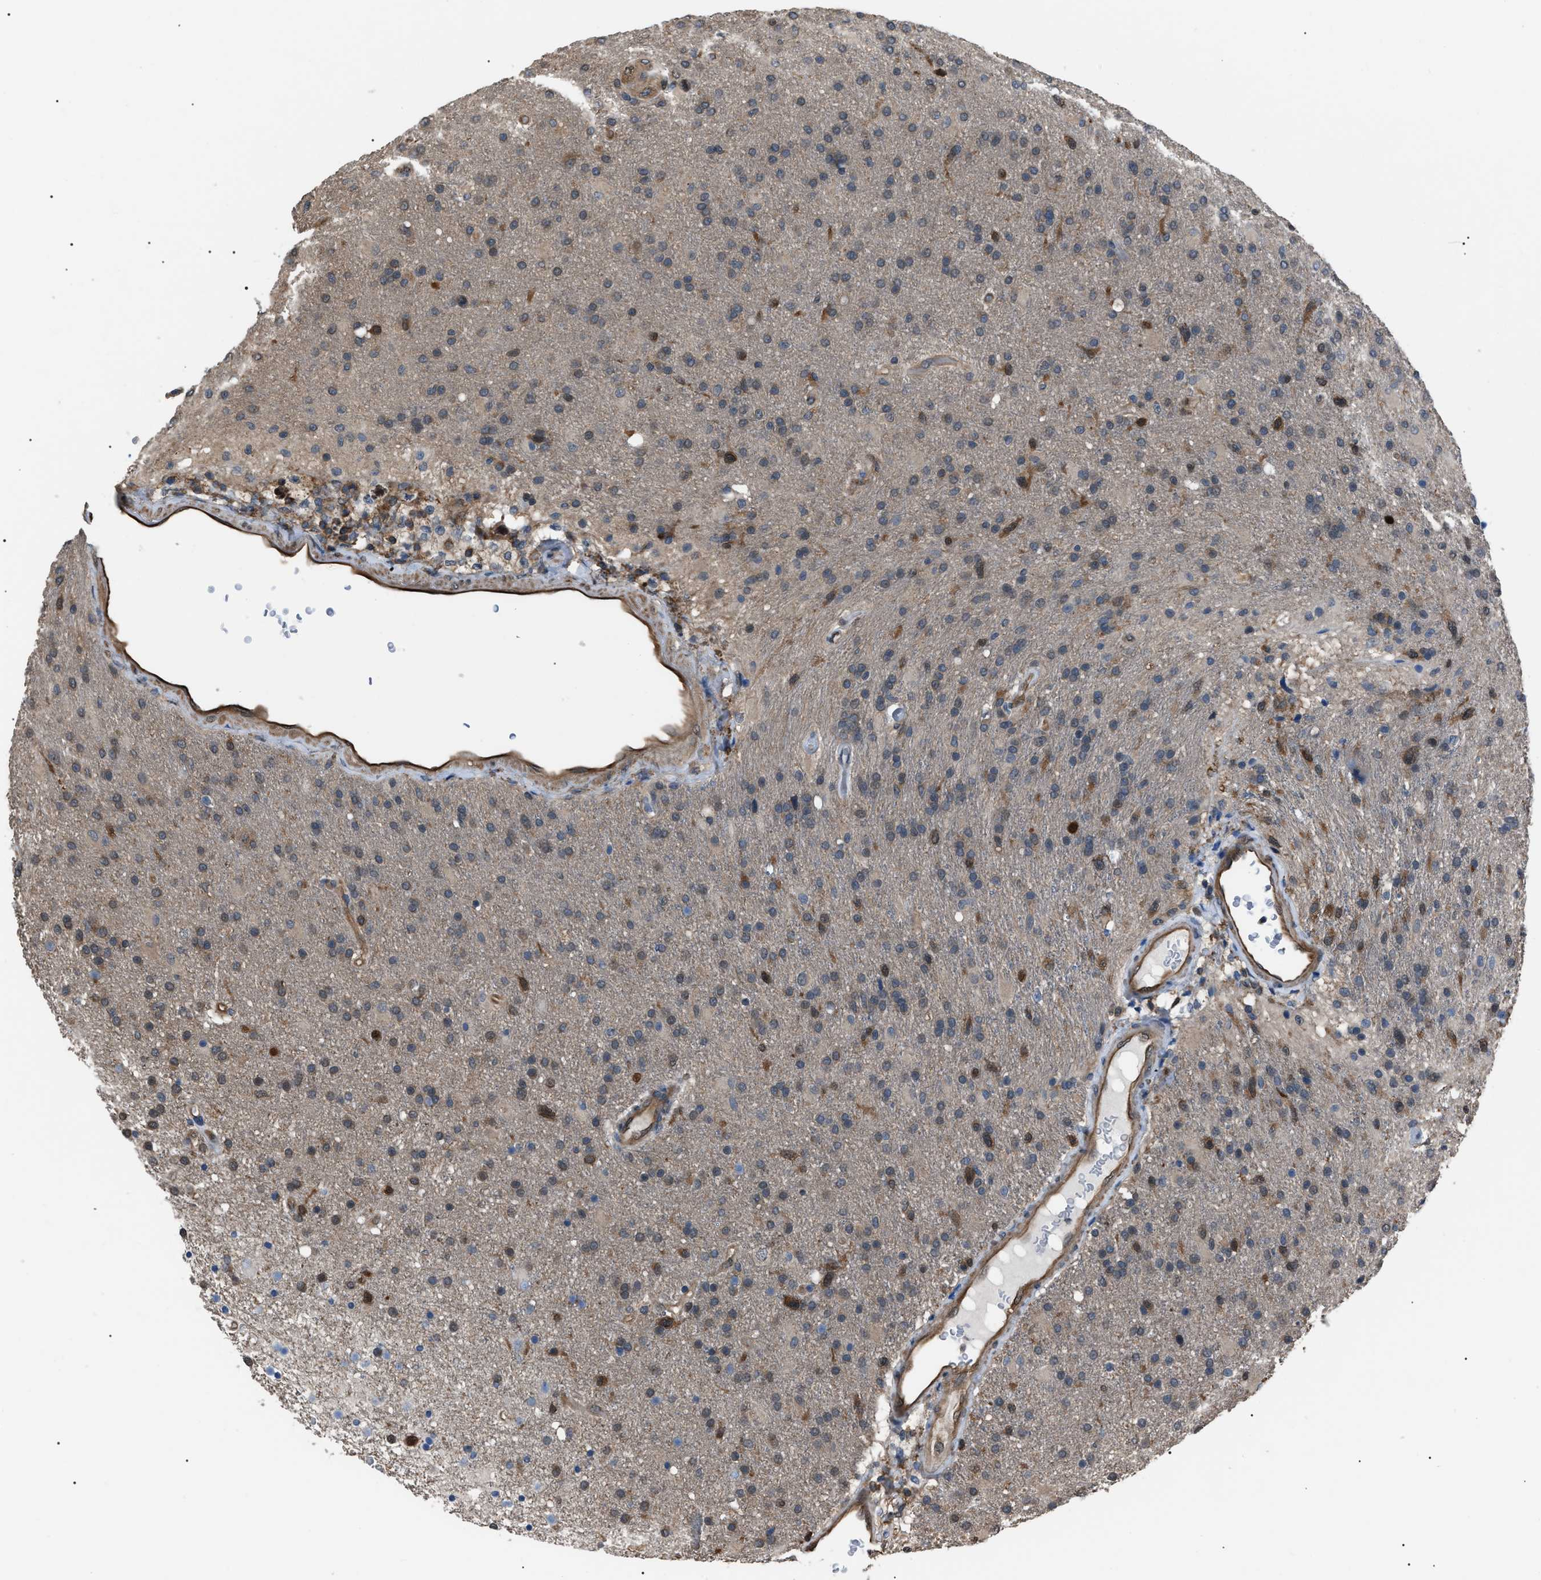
{"staining": {"intensity": "moderate", "quantity": "<25%", "location": "cytoplasmic/membranous,nuclear"}, "tissue": "glioma", "cell_type": "Tumor cells", "image_type": "cancer", "snomed": [{"axis": "morphology", "description": "Glioma, malignant, High grade"}, {"axis": "topography", "description": "Brain"}], "caption": "Human glioma stained with a protein marker shows moderate staining in tumor cells.", "gene": "PDCD5", "patient": {"sex": "male", "age": 72}}